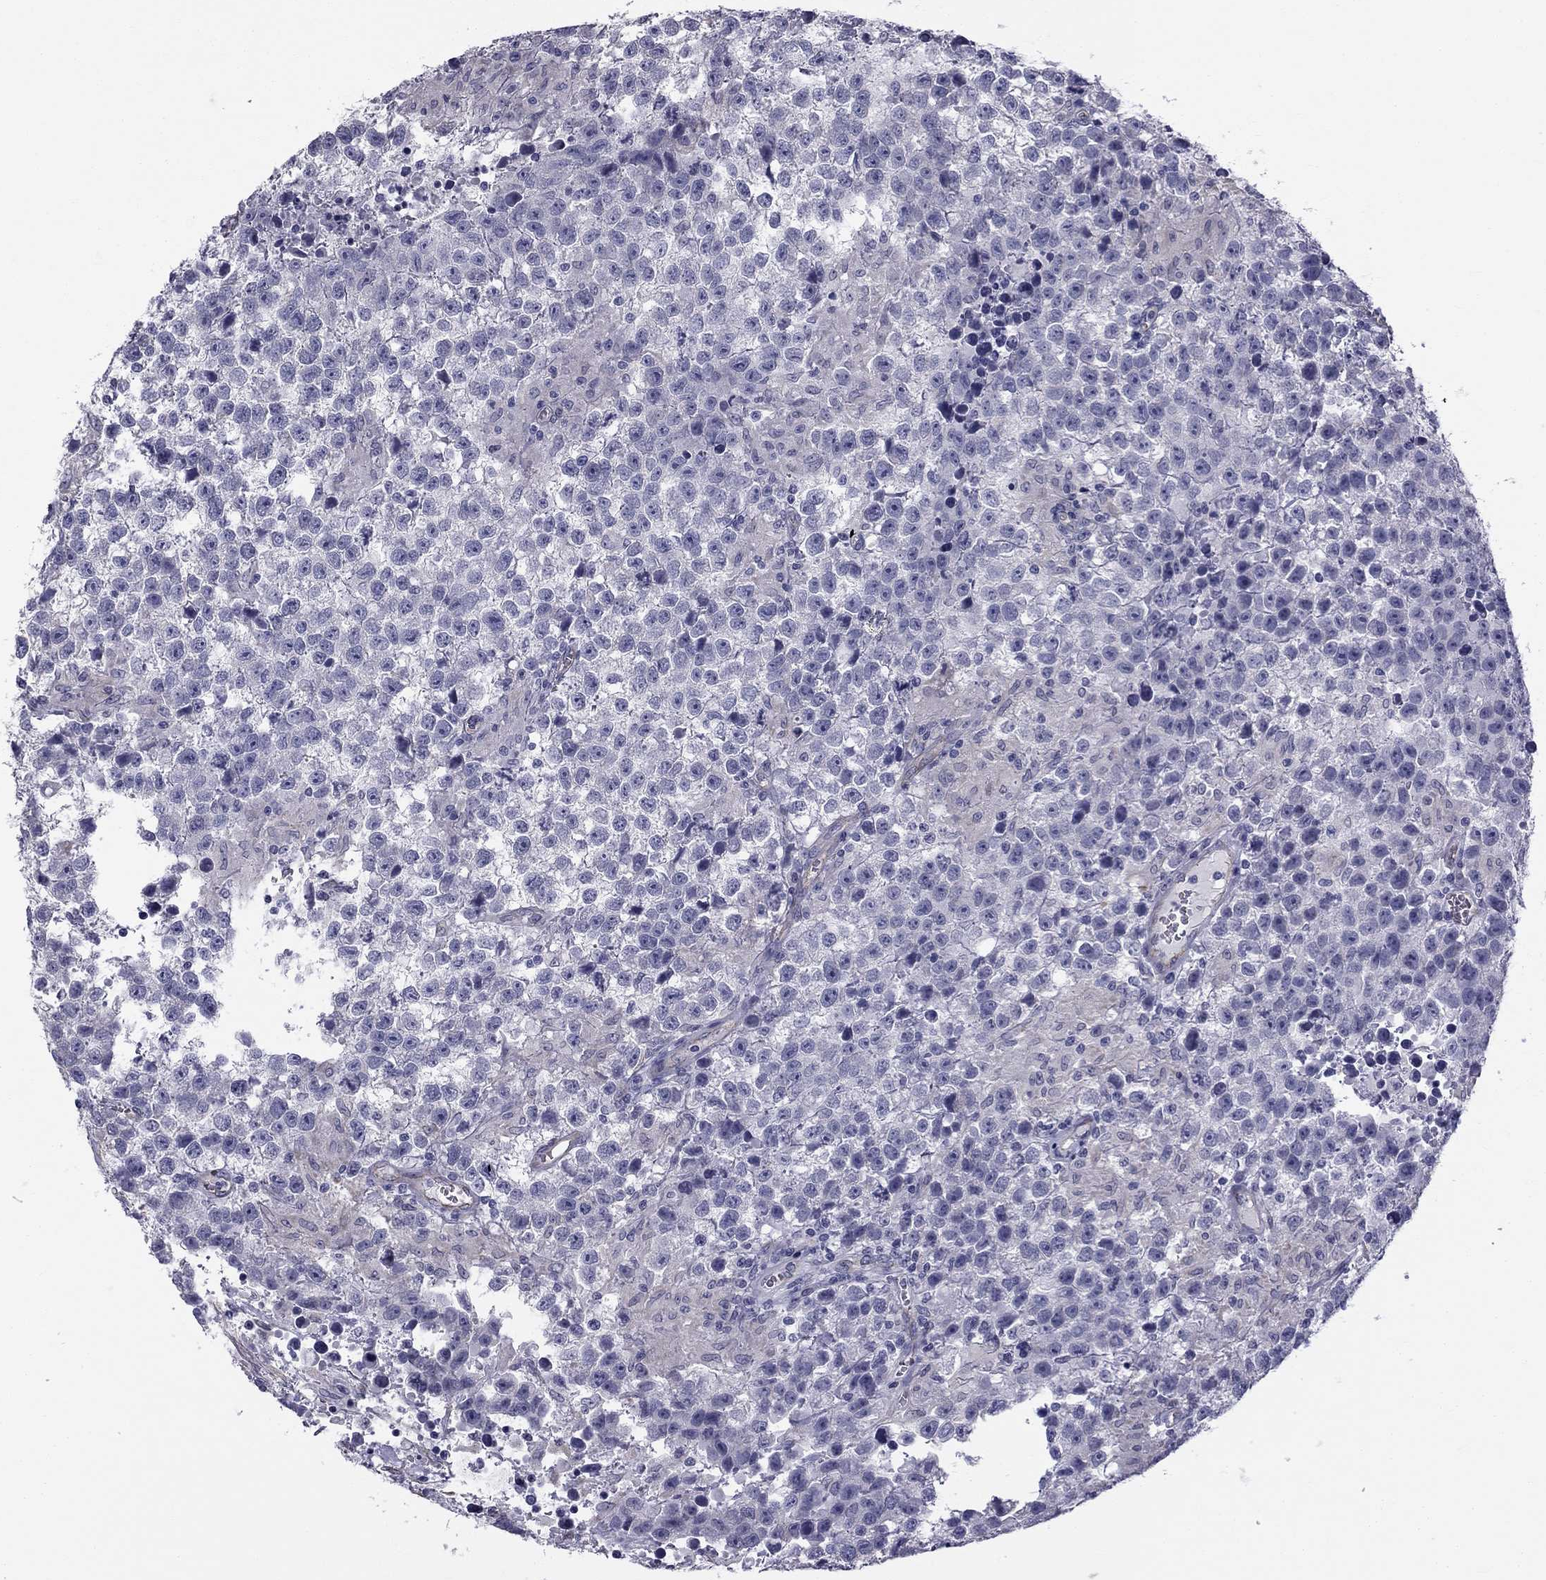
{"staining": {"intensity": "negative", "quantity": "none", "location": "none"}, "tissue": "testis cancer", "cell_type": "Tumor cells", "image_type": "cancer", "snomed": [{"axis": "morphology", "description": "Seminoma, NOS"}, {"axis": "topography", "description": "Testis"}], "caption": "This is an immunohistochemistry (IHC) micrograph of human testis cancer. There is no expression in tumor cells.", "gene": "CCDC40", "patient": {"sex": "male", "age": 43}}